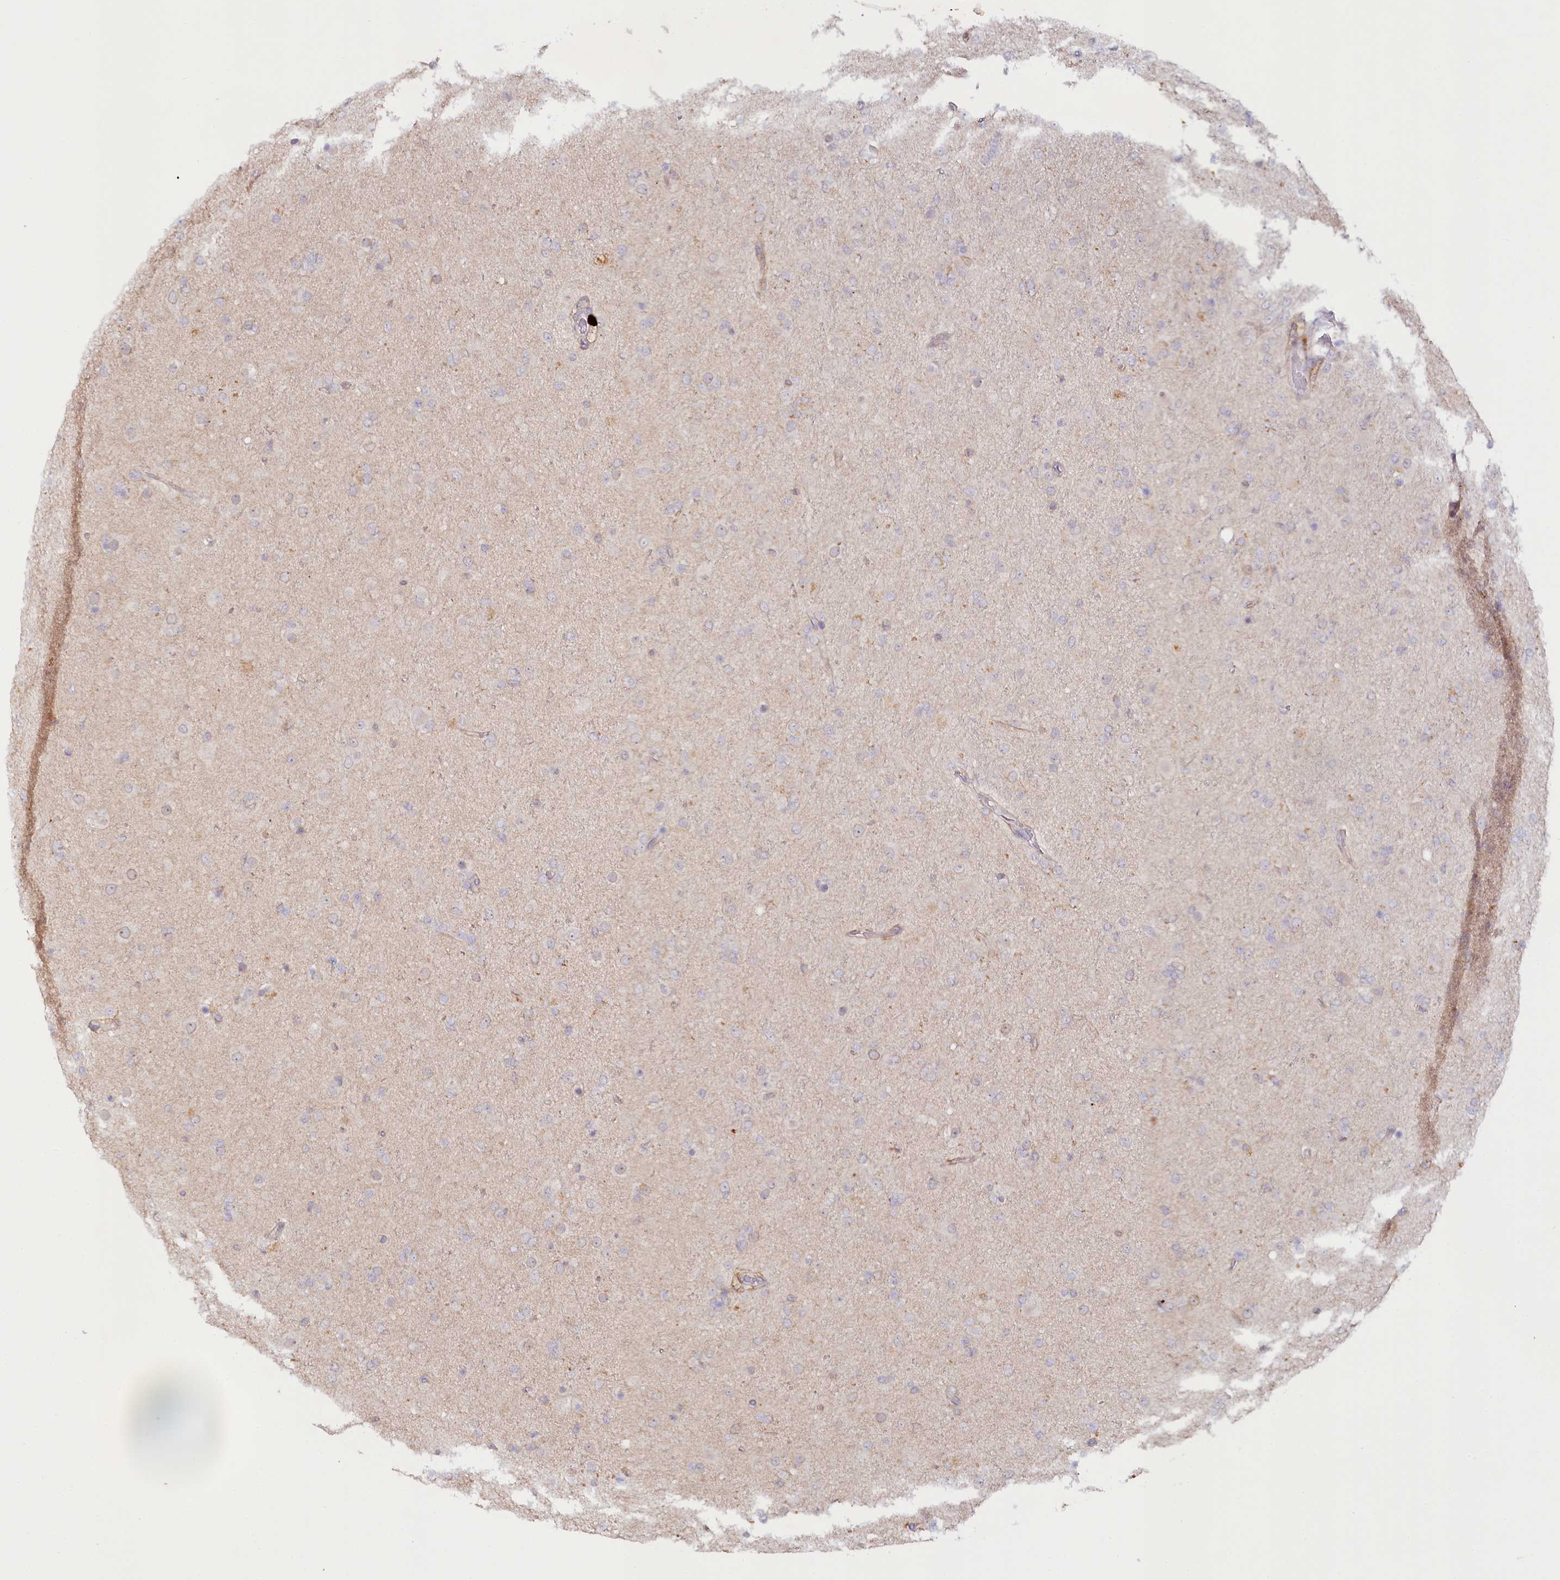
{"staining": {"intensity": "negative", "quantity": "none", "location": "none"}, "tissue": "glioma", "cell_type": "Tumor cells", "image_type": "cancer", "snomed": [{"axis": "morphology", "description": "Glioma, malignant, Low grade"}, {"axis": "topography", "description": "Brain"}], "caption": "Immunohistochemical staining of glioma exhibits no significant positivity in tumor cells.", "gene": "ALDH3B1", "patient": {"sex": "male", "age": 65}}